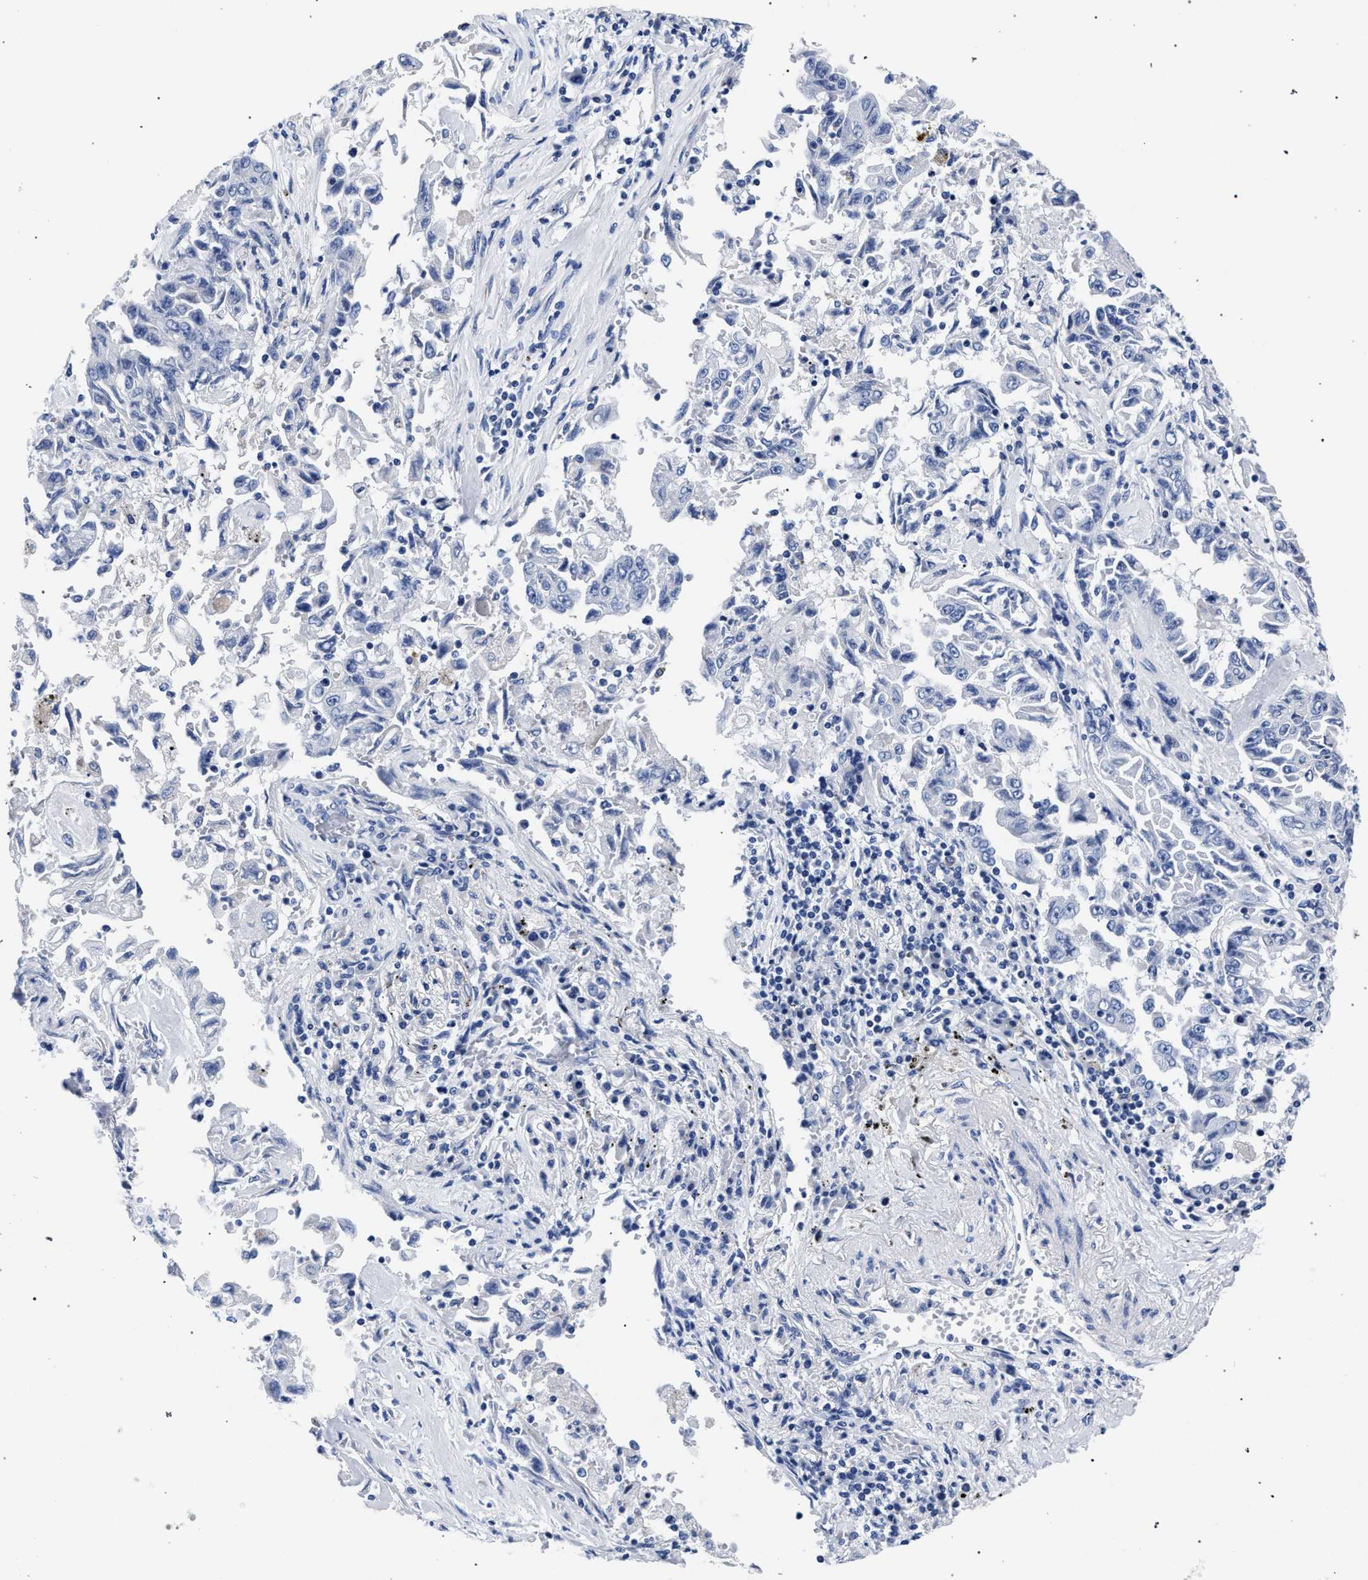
{"staining": {"intensity": "negative", "quantity": "none", "location": "none"}, "tissue": "lung cancer", "cell_type": "Tumor cells", "image_type": "cancer", "snomed": [{"axis": "morphology", "description": "Adenocarcinoma, NOS"}, {"axis": "topography", "description": "Lung"}], "caption": "Human lung adenocarcinoma stained for a protein using immunohistochemistry displays no expression in tumor cells.", "gene": "AKAP4", "patient": {"sex": "female", "age": 51}}